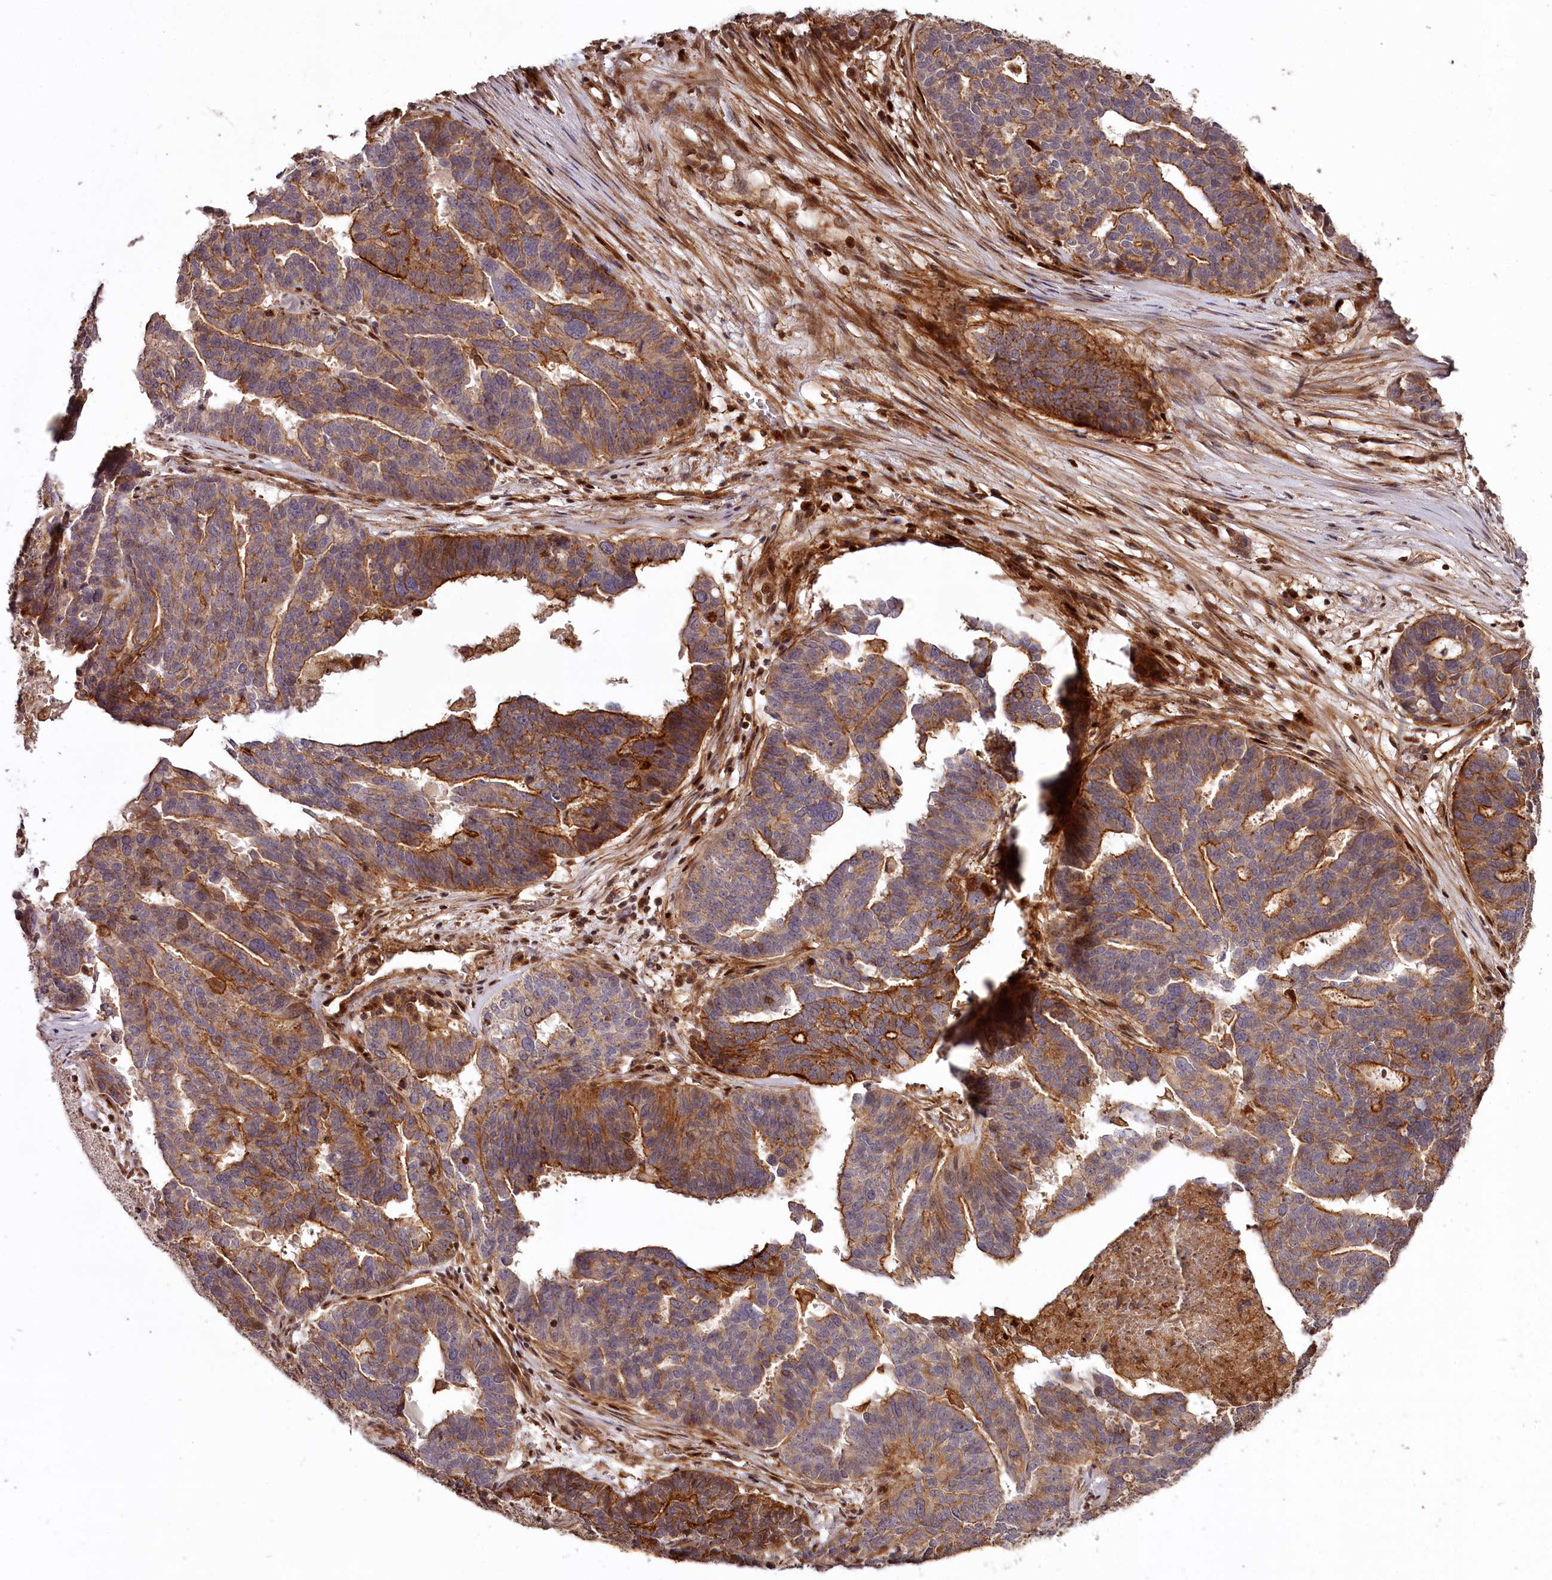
{"staining": {"intensity": "moderate", "quantity": ">75%", "location": "cytoplasmic/membranous"}, "tissue": "ovarian cancer", "cell_type": "Tumor cells", "image_type": "cancer", "snomed": [{"axis": "morphology", "description": "Cystadenocarcinoma, serous, NOS"}, {"axis": "topography", "description": "Ovary"}], "caption": "This is a photomicrograph of IHC staining of ovarian serous cystadenocarcinoma, which shows moderate expression in the cytoplasmic/membranous of tumor cells.", "gene": "KIF14", "patient": {"sex": "female", "age": 59}}